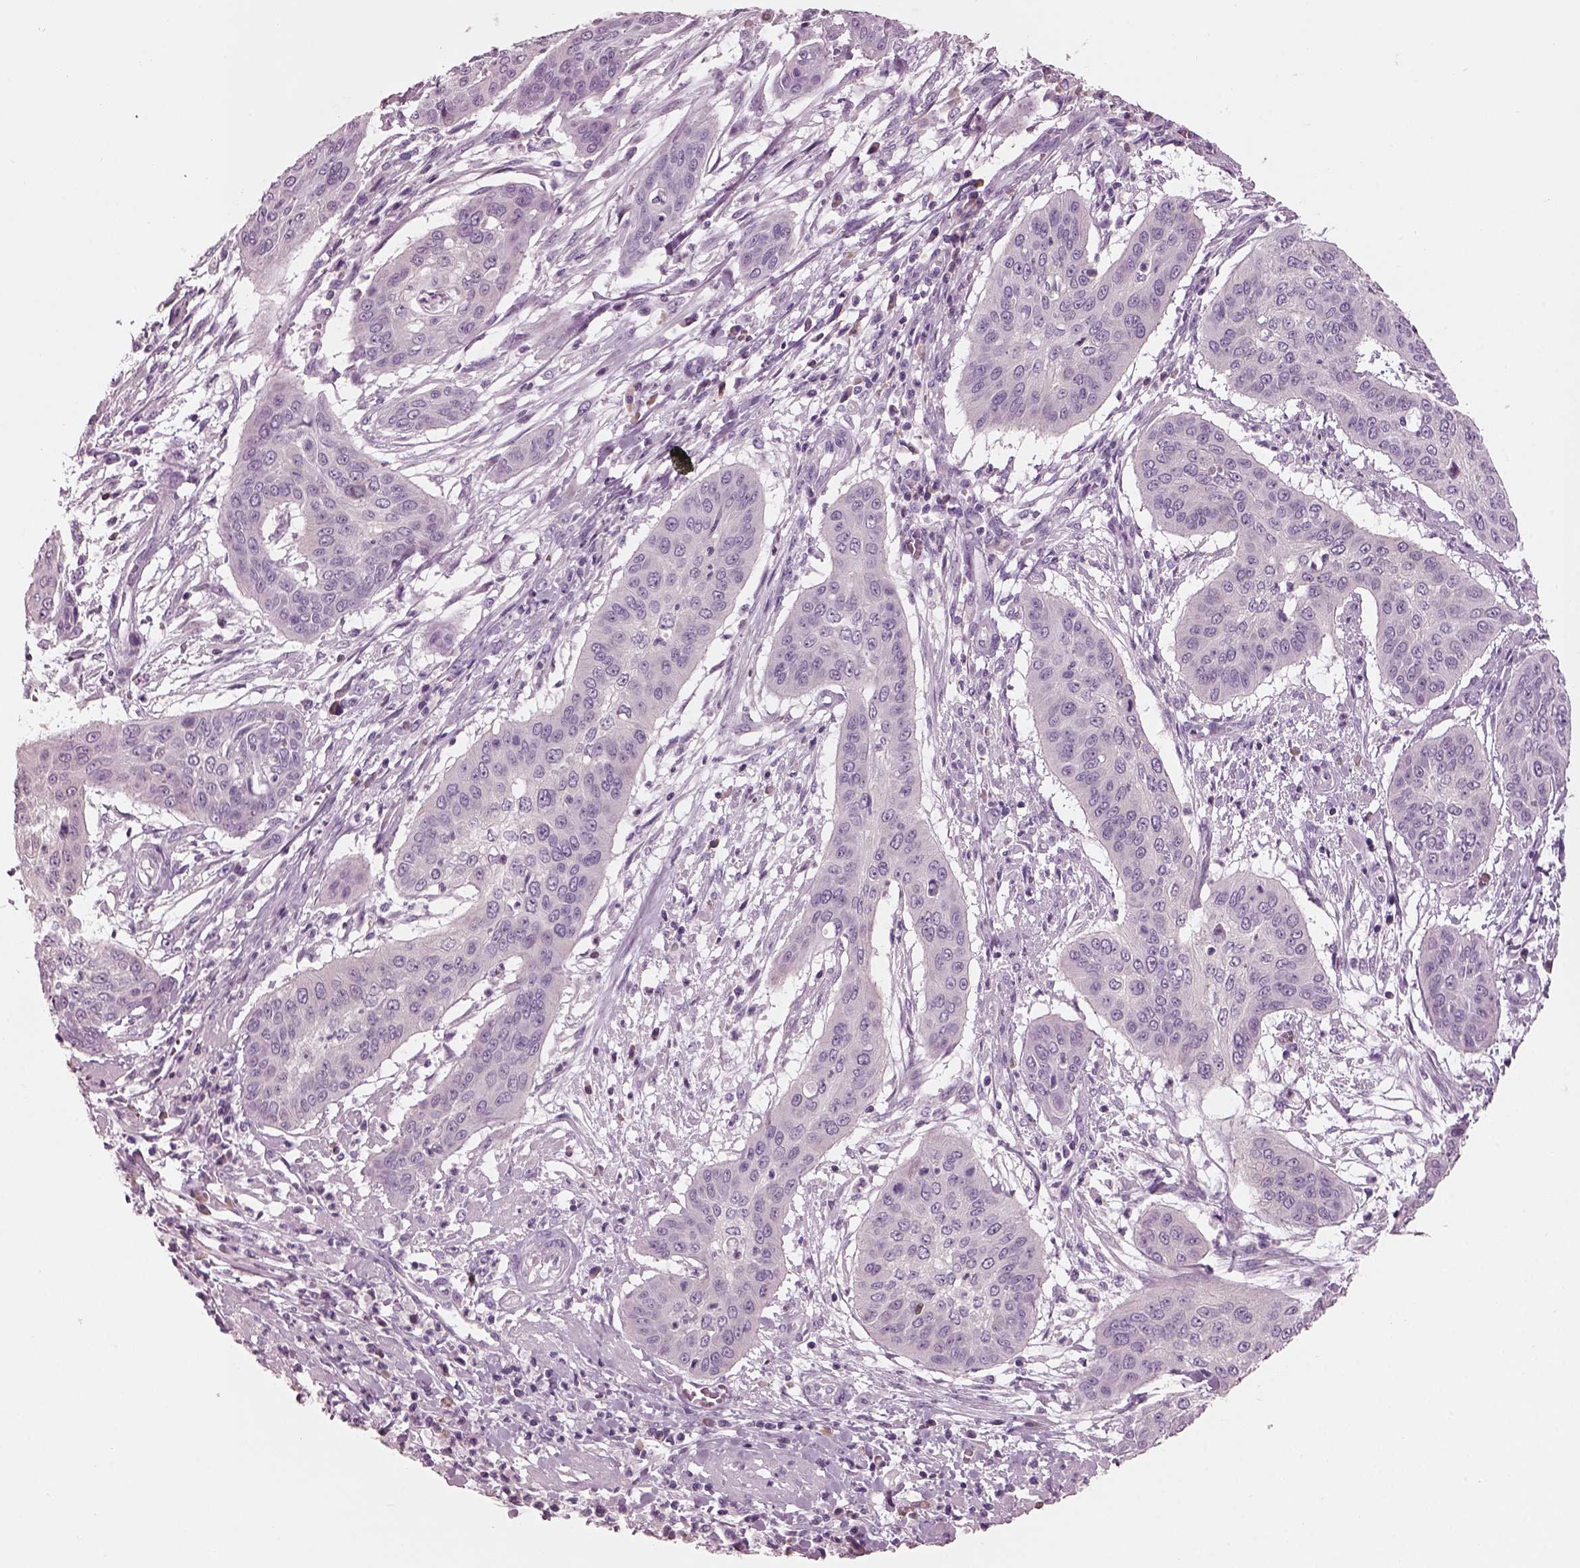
{"staining": {"intensity": "negative", "quantity": "none", "location": "none"}, "tissue": "cervical cancer", "cell_type": "Tumor cells", "image_type": "cancer", "snomed": [{"axis": "morphology", "description": "Squamous cell carcinoma, NOS"}, {"axis": "topography", "description": "Cervix"}], "caption": "IHC of cervical cancer displays no expression in tumor cells. (Stains: DAB (3,3'-diaminobenzidine) IHC with hematoxylin counter stain, Microscopy: brightfield microscopy at high magnification).", "gene": "SLC27A2", "patient": {"sex": "female", "age": 39}}